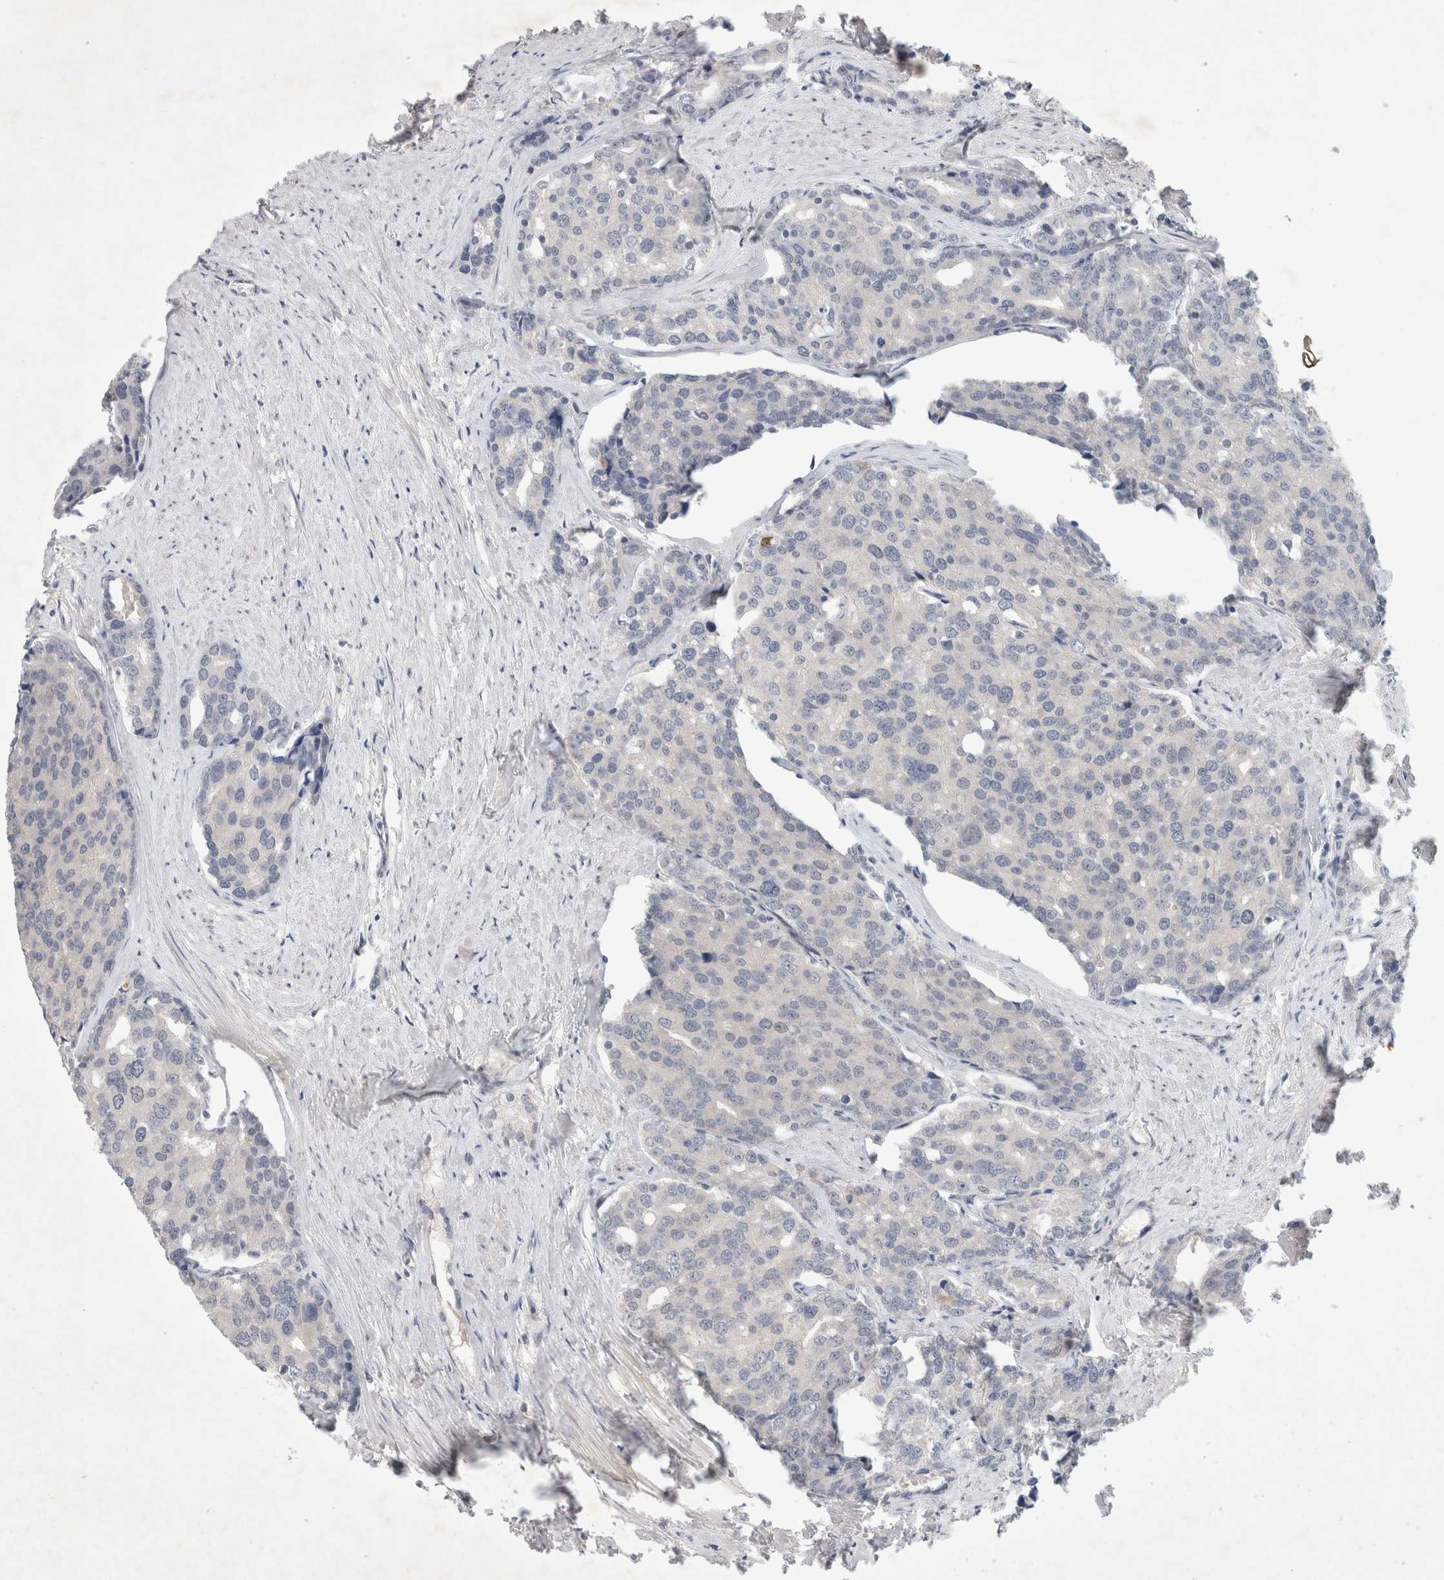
{"staining": {"intensity": "negative", "quantity": "none", "location": "none"}, "tissue": "prostate cancer", "cell_type": "Tumor cells", "image_type": "cancer", "snomed": [{"axis": "morphology", "description": "Adenocarcinoma, High grade"}, {"axis": "topography", "description": "Prostate"}], "caption": "Adenocarcinoma (high-grade) (prostate) was stained to show a protein in brown. There is no significant positivity in tumor cells.", "gene": "RASAL2", "patient": {"sex": "male", "age": 50}}